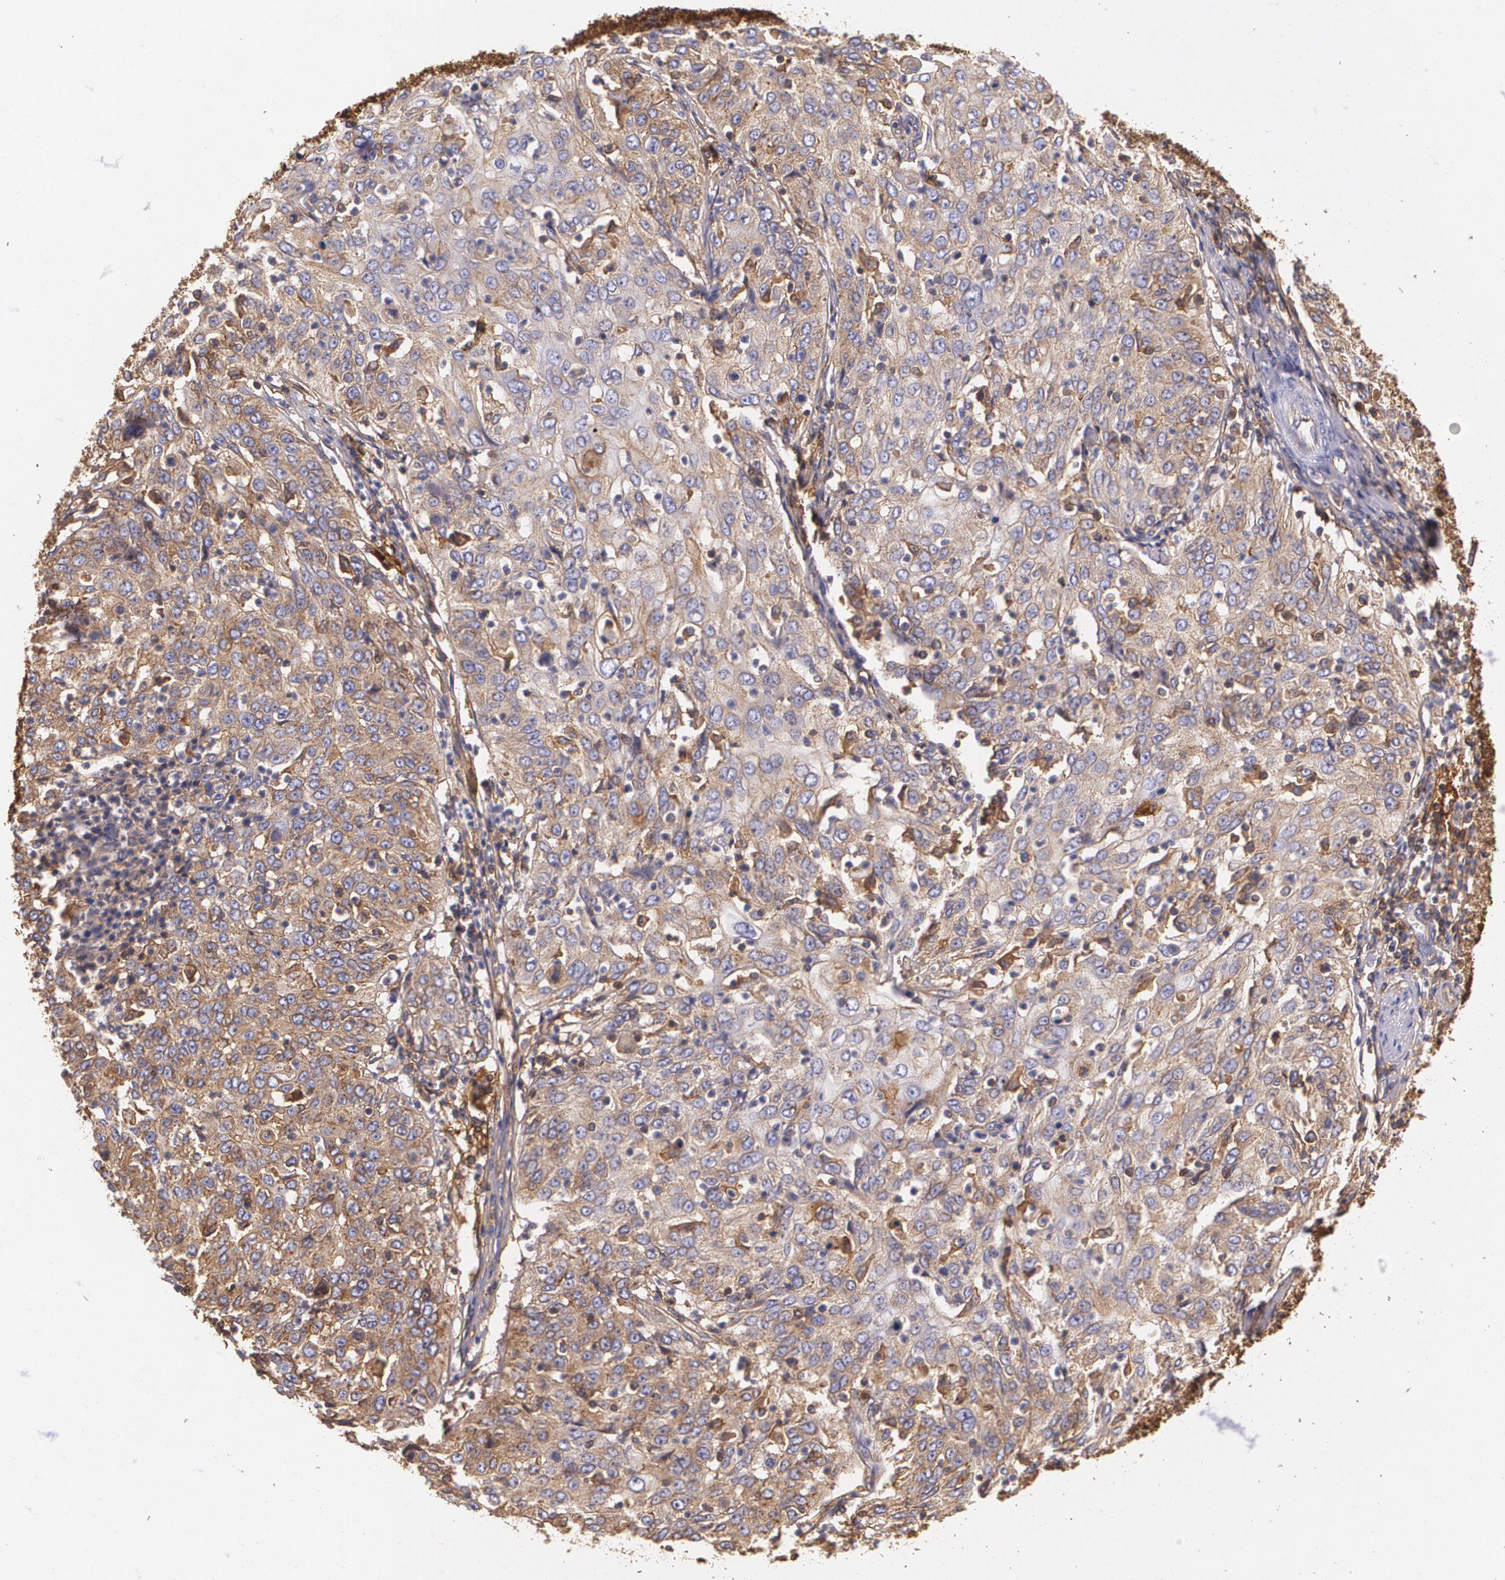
{"staining": {"intensity": "weak", "quantity": ">75%", "location": "cytoplasmic/membranous"}, "tissue": "cervical cancer", "cell_type": "Tumor cells", "image_type": "cancer", "snomed": [{"axis": "morphology", "description": "Squamous cell carcinoma, NOS"}, {"axis": "topography", "description": "Cervix"}], "caption": "This micrograph demonstrates immunohistochemistry staining of human squamous cell carcinoma (cervical), with low weak cytoplasmic/membranous positivity in approximately >75% of tumor cells.", "gene": "B2M", "patient": {"sex": "female", "age": 39}}